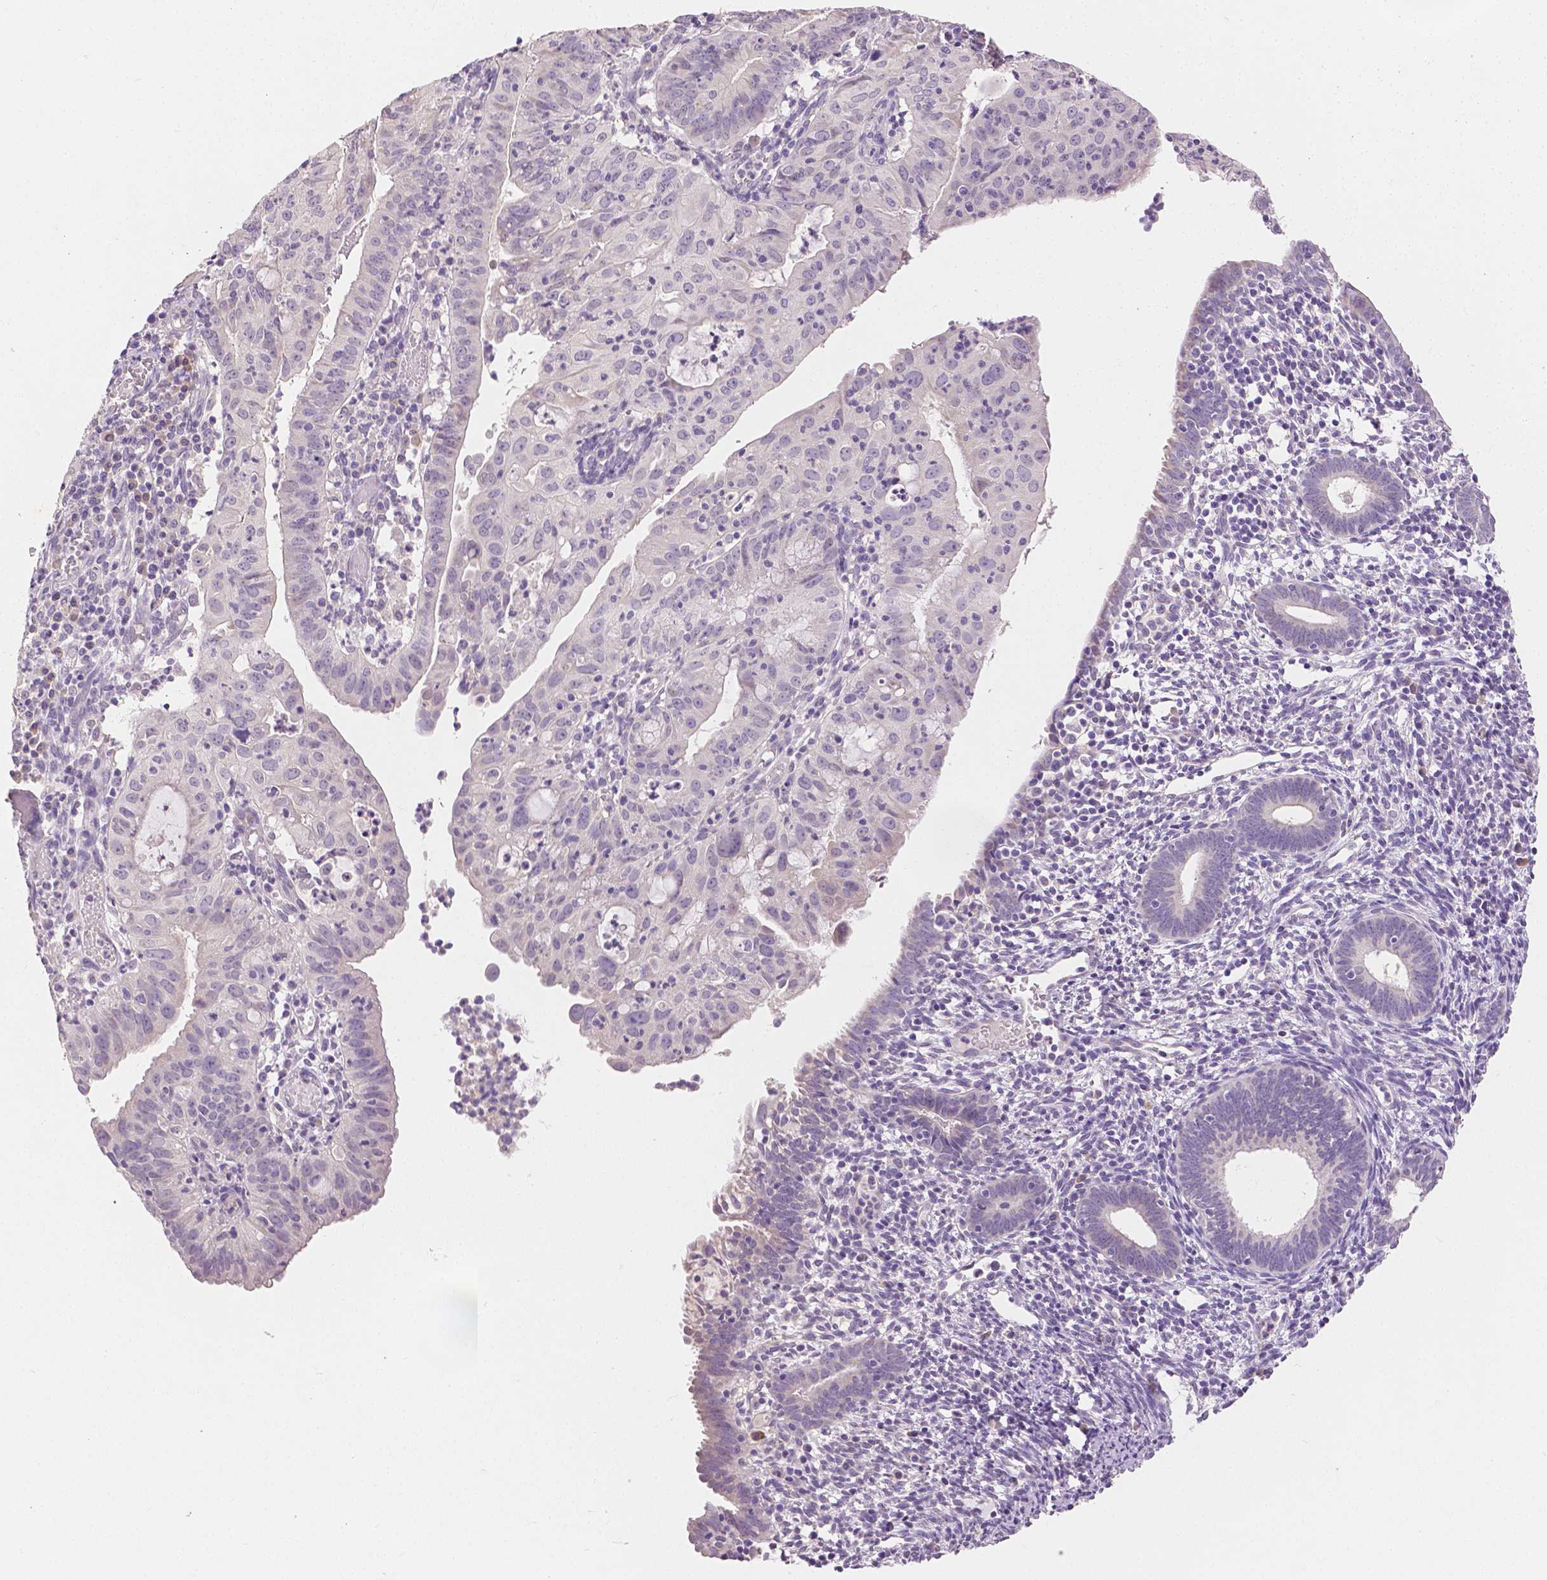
{"staining": {"intensity": "negative", "quantity": "none", "location": "none"}, "tissue": "endometrial cancer", "cell_type": "Tumor cells", "image_type": "cancer", "snomed": [{"axis": "morphology", "description": "Adenocarcinoma, NOS"}, {"axis": "topography", "description": "Endometrium"}], "caption": "Immunohistochemistry (IHC) photomicrograph of endometrial adenocarcinoma stained for a protein (brown), which displays no positivity in tumor cells.", "gene": "TGM1", "patient": {"sex": "female", "age": 60}}